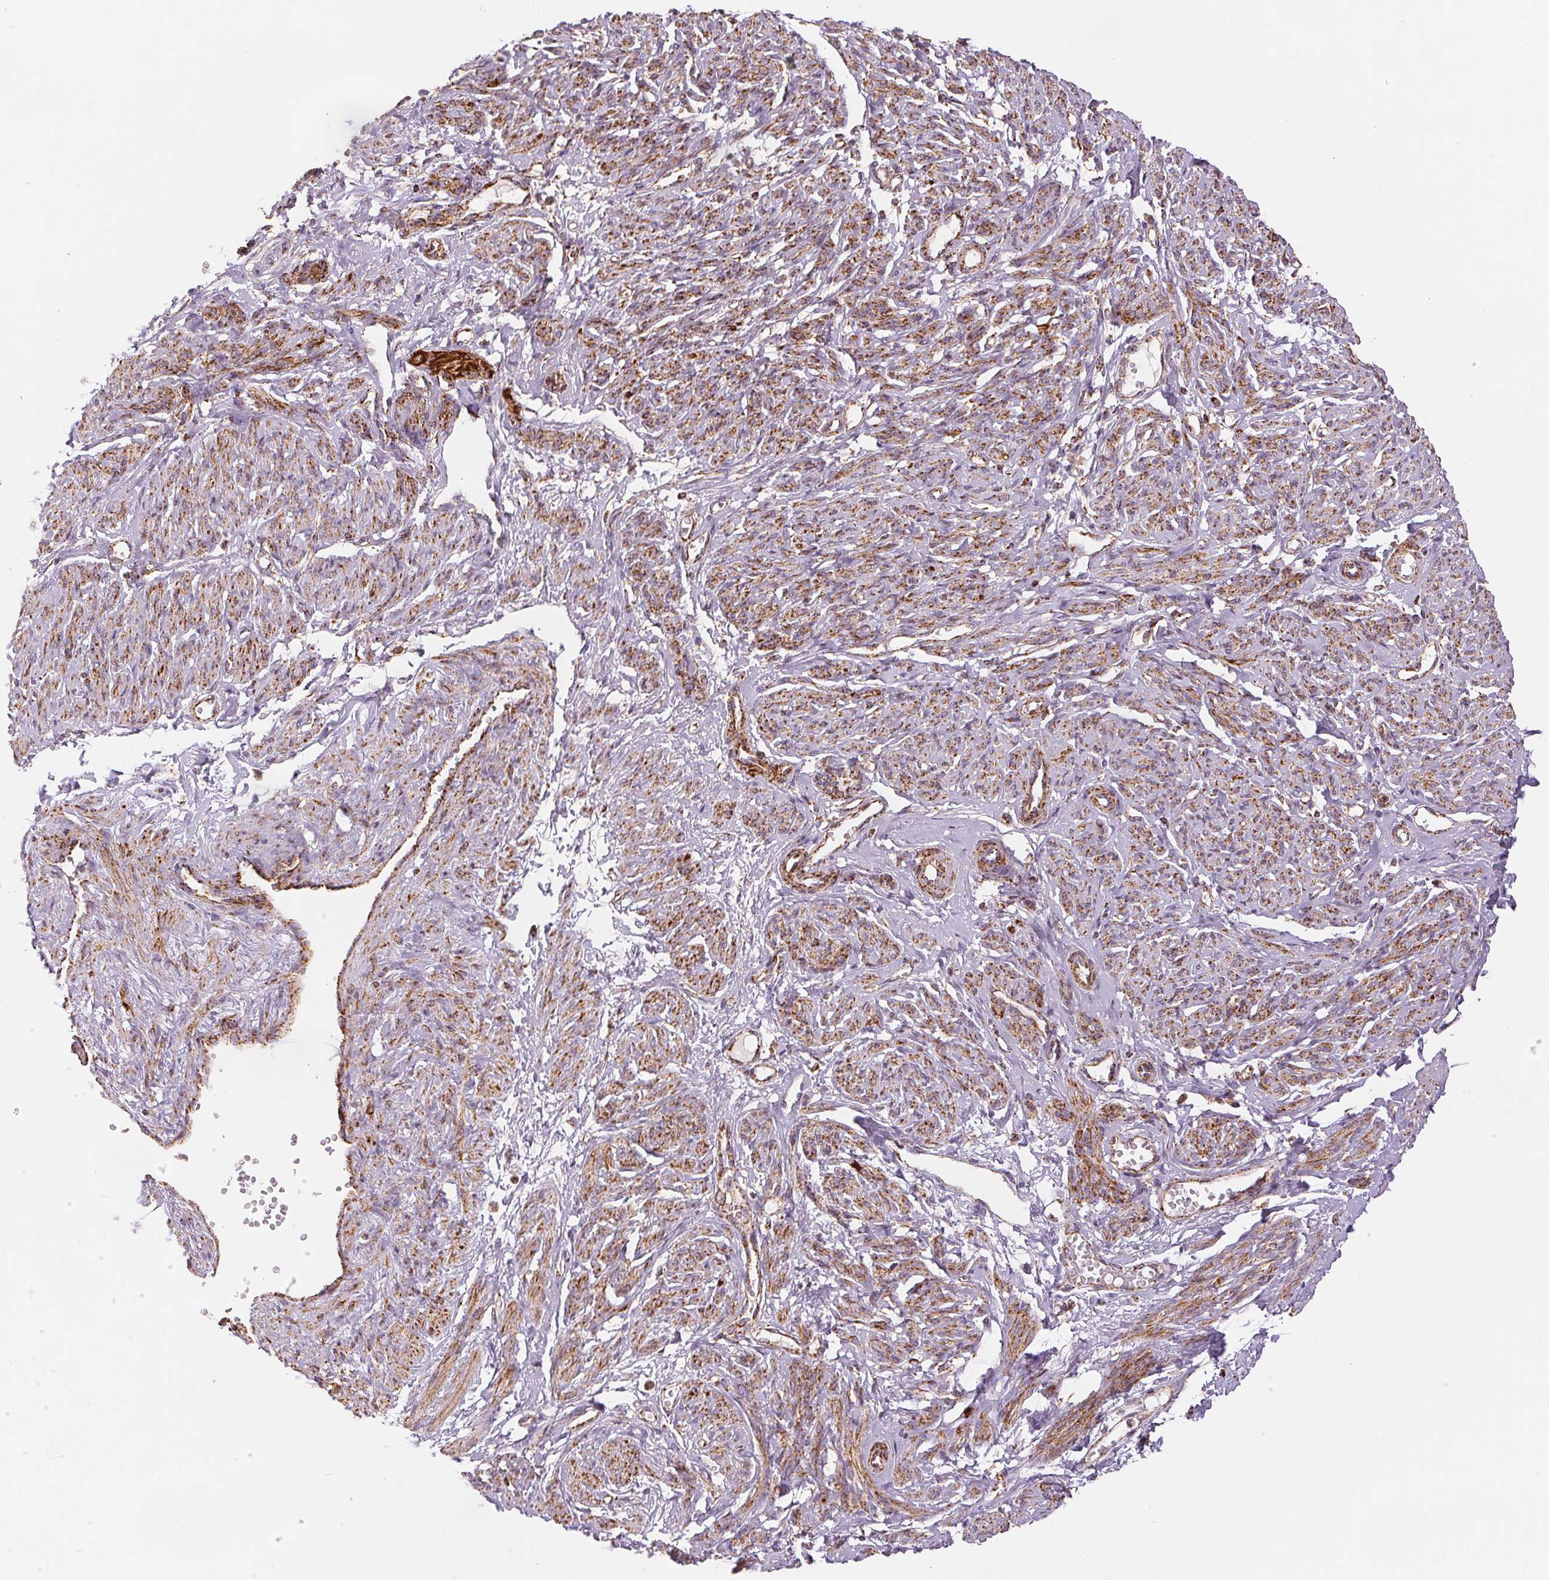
{"staining": {"intensity": "moderate", "quantity": ">75%", "location": "cytoplasmic/membranous"}, "tissue": "smooth muscle", "cell_type": "Smooth muscle cells", "image_type": "normal", "snomed": [{"axis": "morphology", "description": "Normal tissue, NOS"}, {"axis": "topography", "description": "Smooth muscle"}], "caption": "Brown immunohistochemical staining in normal human smooth muscle exhibits moderate cytoplasmic/membranous staining in approximately >75% of smooth muscle cells. The staining was performed using DAB, with brown indicating positive protein expression. Nuclei are stained blue with hematoxylin.", "gene": "SDHB", "patient": {"sex": "female", "age": 65}}